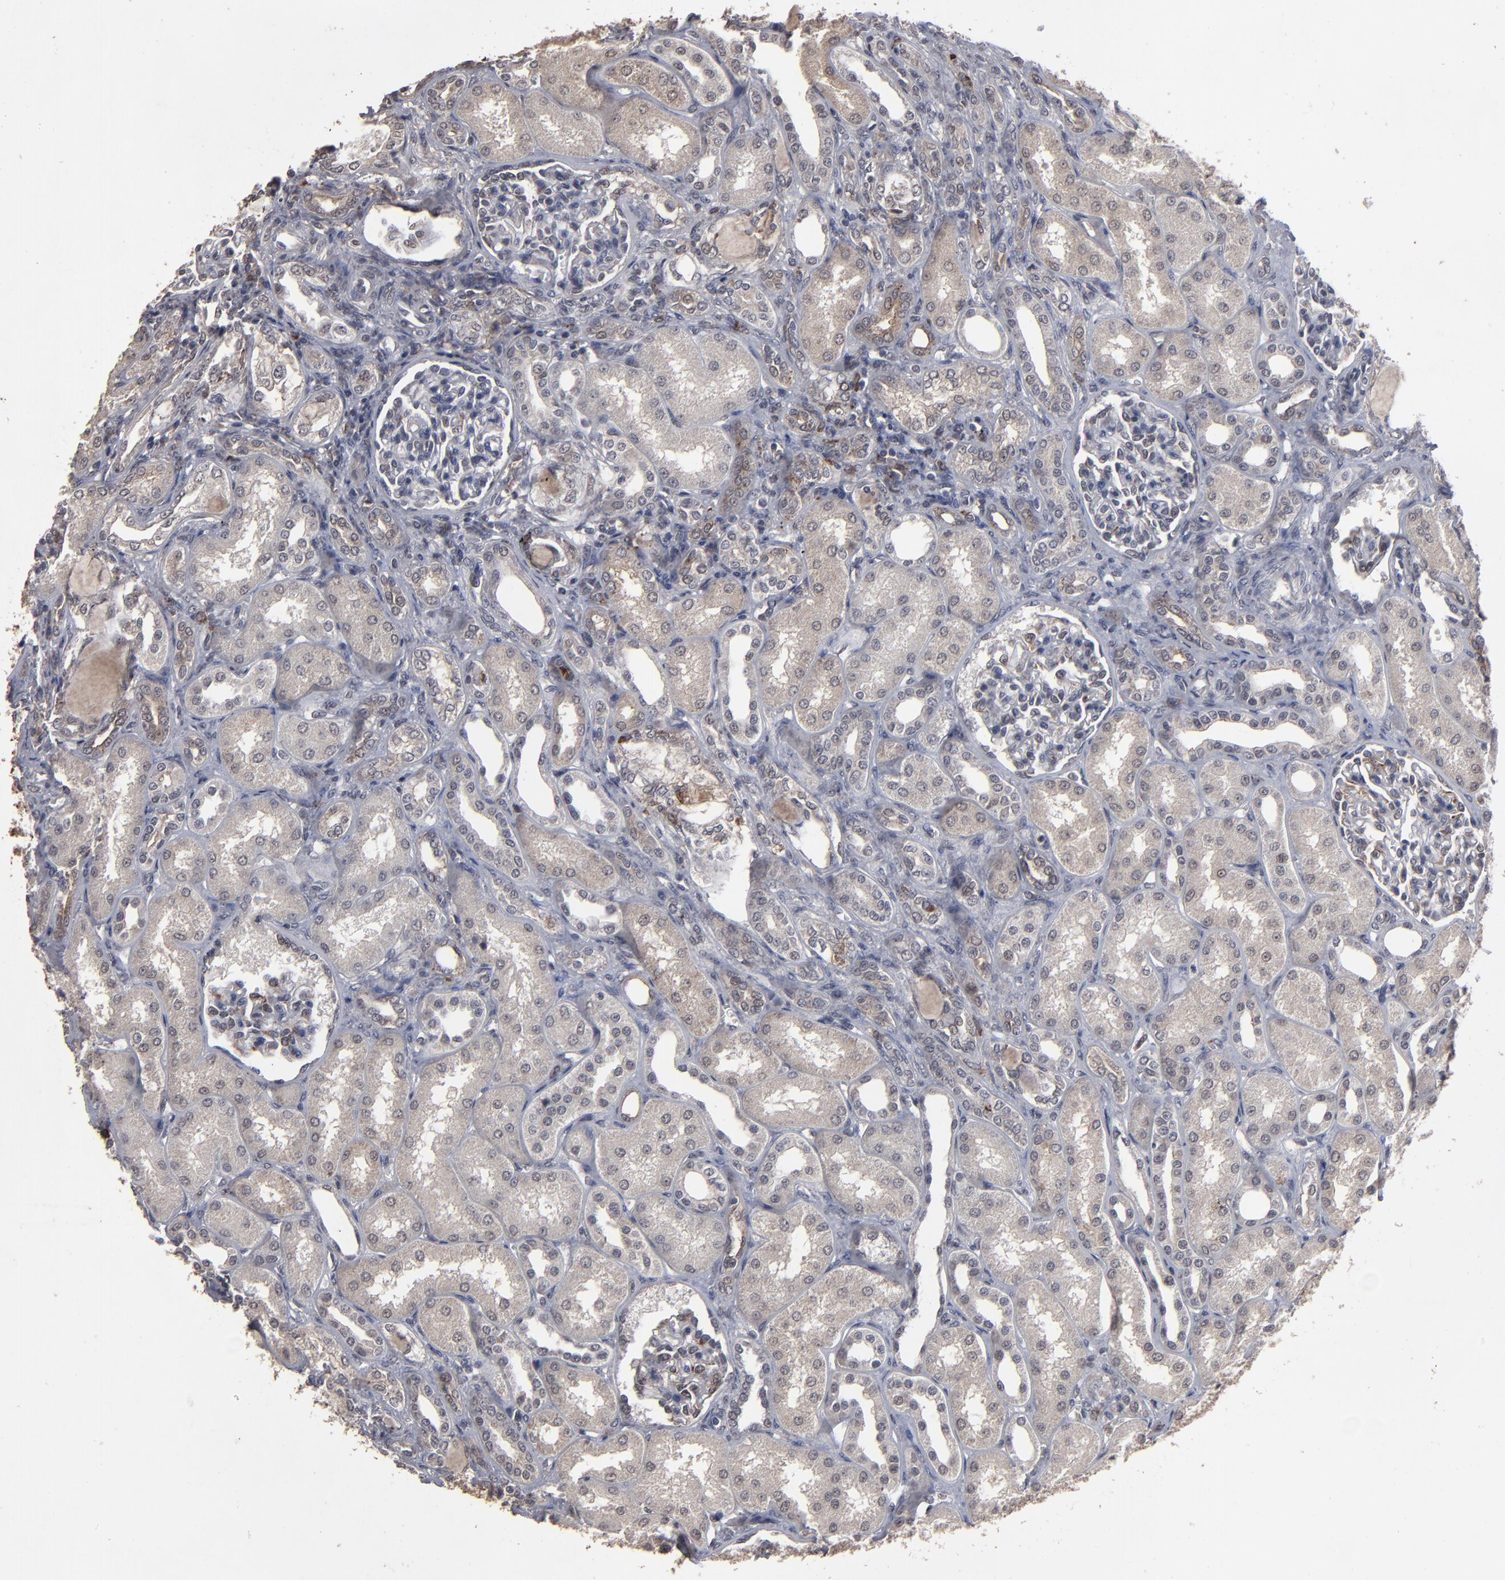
{"staining": {"intensity": "weak", "quantity": "<25%", "location": "nuclear"}, "tissue": "kidney", "cell_type": "Cells in glomeruli", "image_type": "normal", "snomed": [{"axis": "morphology", "description": "Normal tissue, NOS"}, {"axis": "topography", "description": "Kidney"}], "caption": "A high-resolution histopathology image shows immunohistochemistry staining of normal kidney, which reveals no significant staining in cells in glomeruli.", "gene": "SLC22A17", "patient": {"sex": "male", "age": 7}}